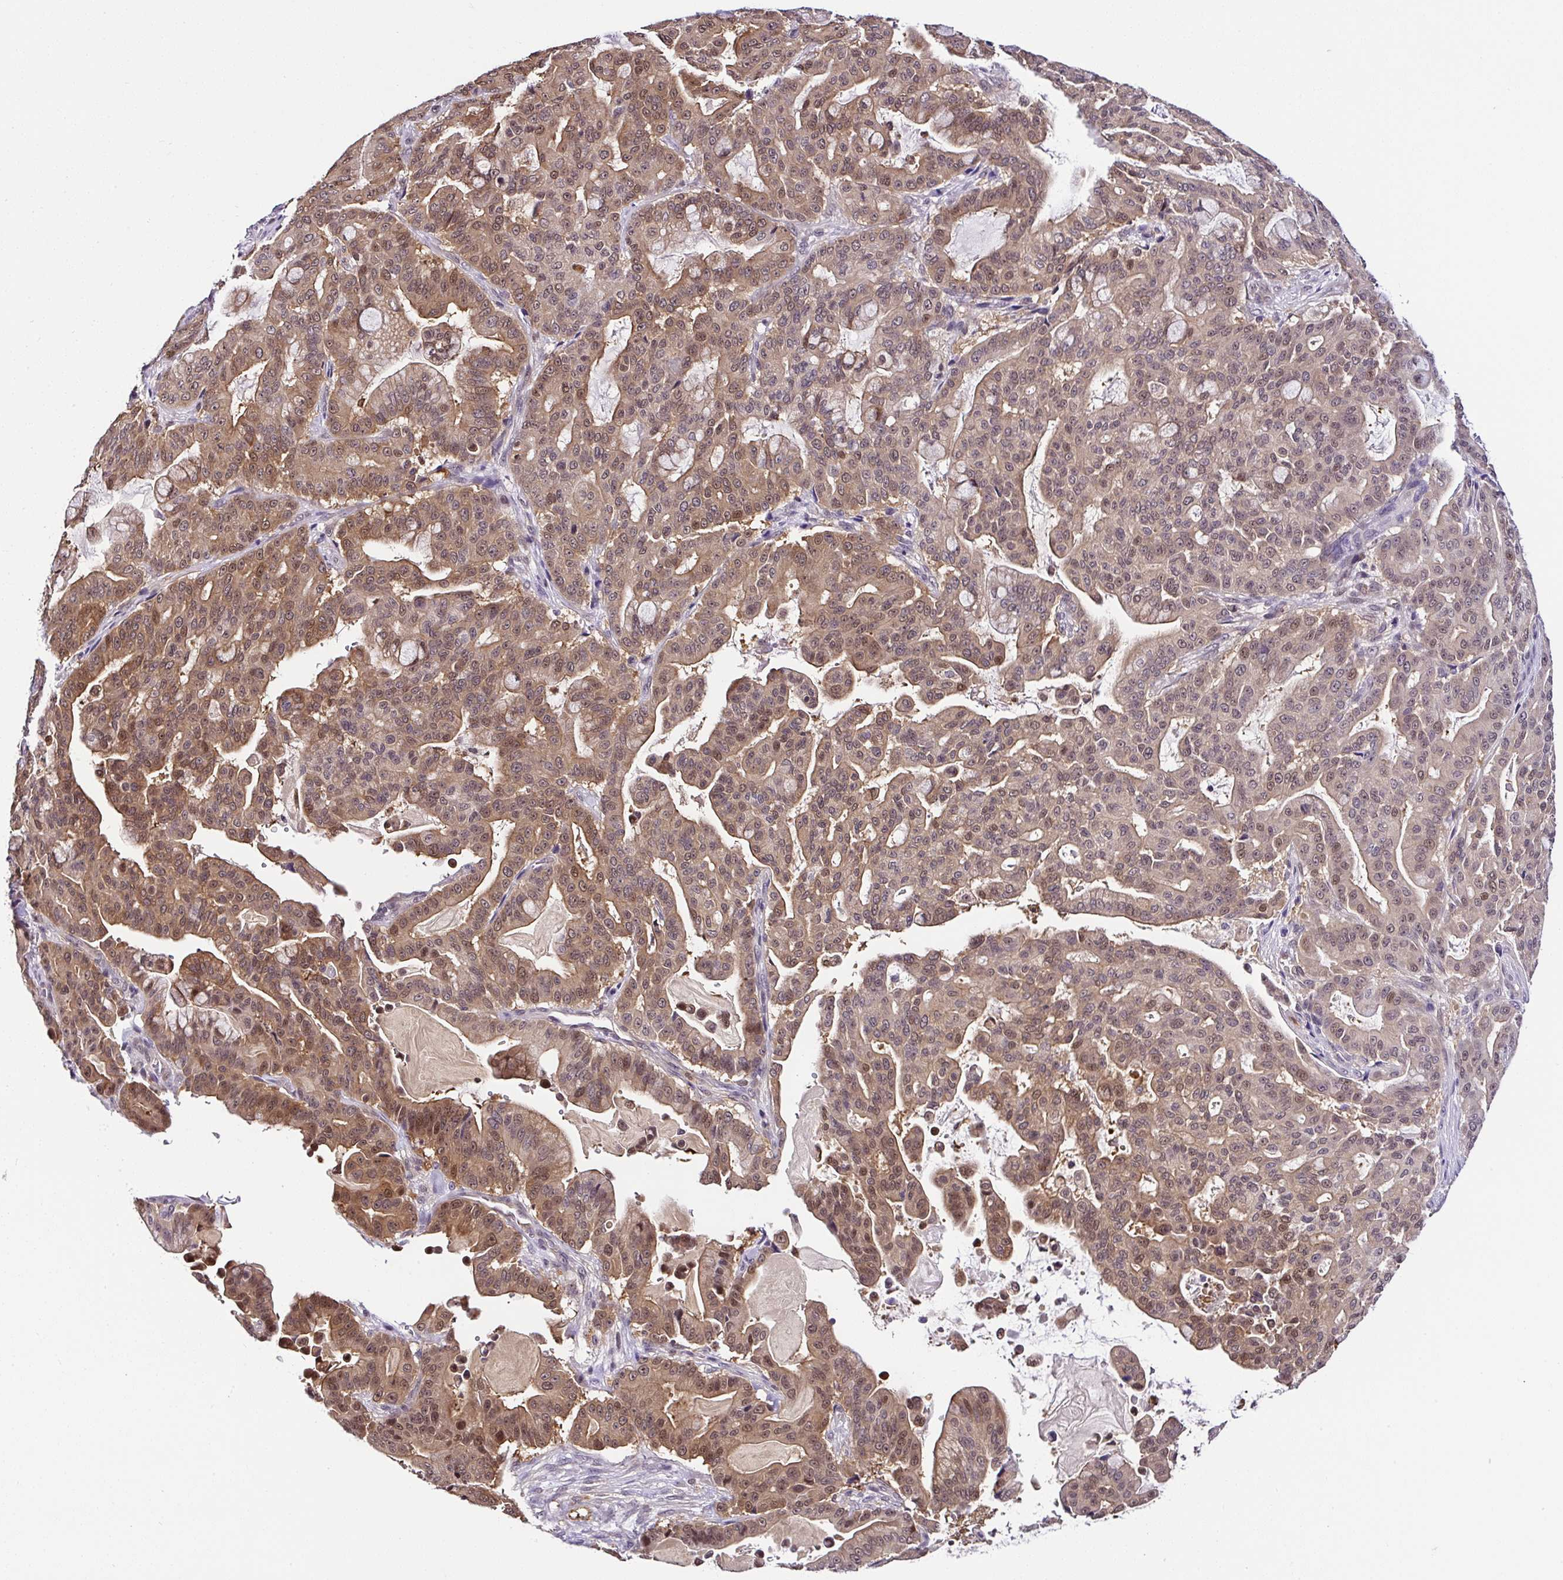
{"staining": {"intensity": "moderate", "quantity": ">75%", "location": "cytoplasmic/membranous,nuclear"}, "tissue": "pancreatic cancer", "cell_type": "Tumor cells", "image_type": "cancer", "snomed": [{"axis": "morphology", "description": "Adenocarcinoma, NOS"}, {"axis": "topography", "description": "Pancreas"}], "caption": "IHC staining of pancreatic cancer, which shows medium levels of moderate cytoplasmic/membranous and nuclear staining in about >75% of tumor cells indicating moderate cytoplasmic/membranous and nuclear protein staining. The staining was performed using DAB (brown) for protein detection and nuclei were counterstained in hematoxylin (blue).", "gene": "PIN4", "patient": {"sex": "male", "age": 63}}